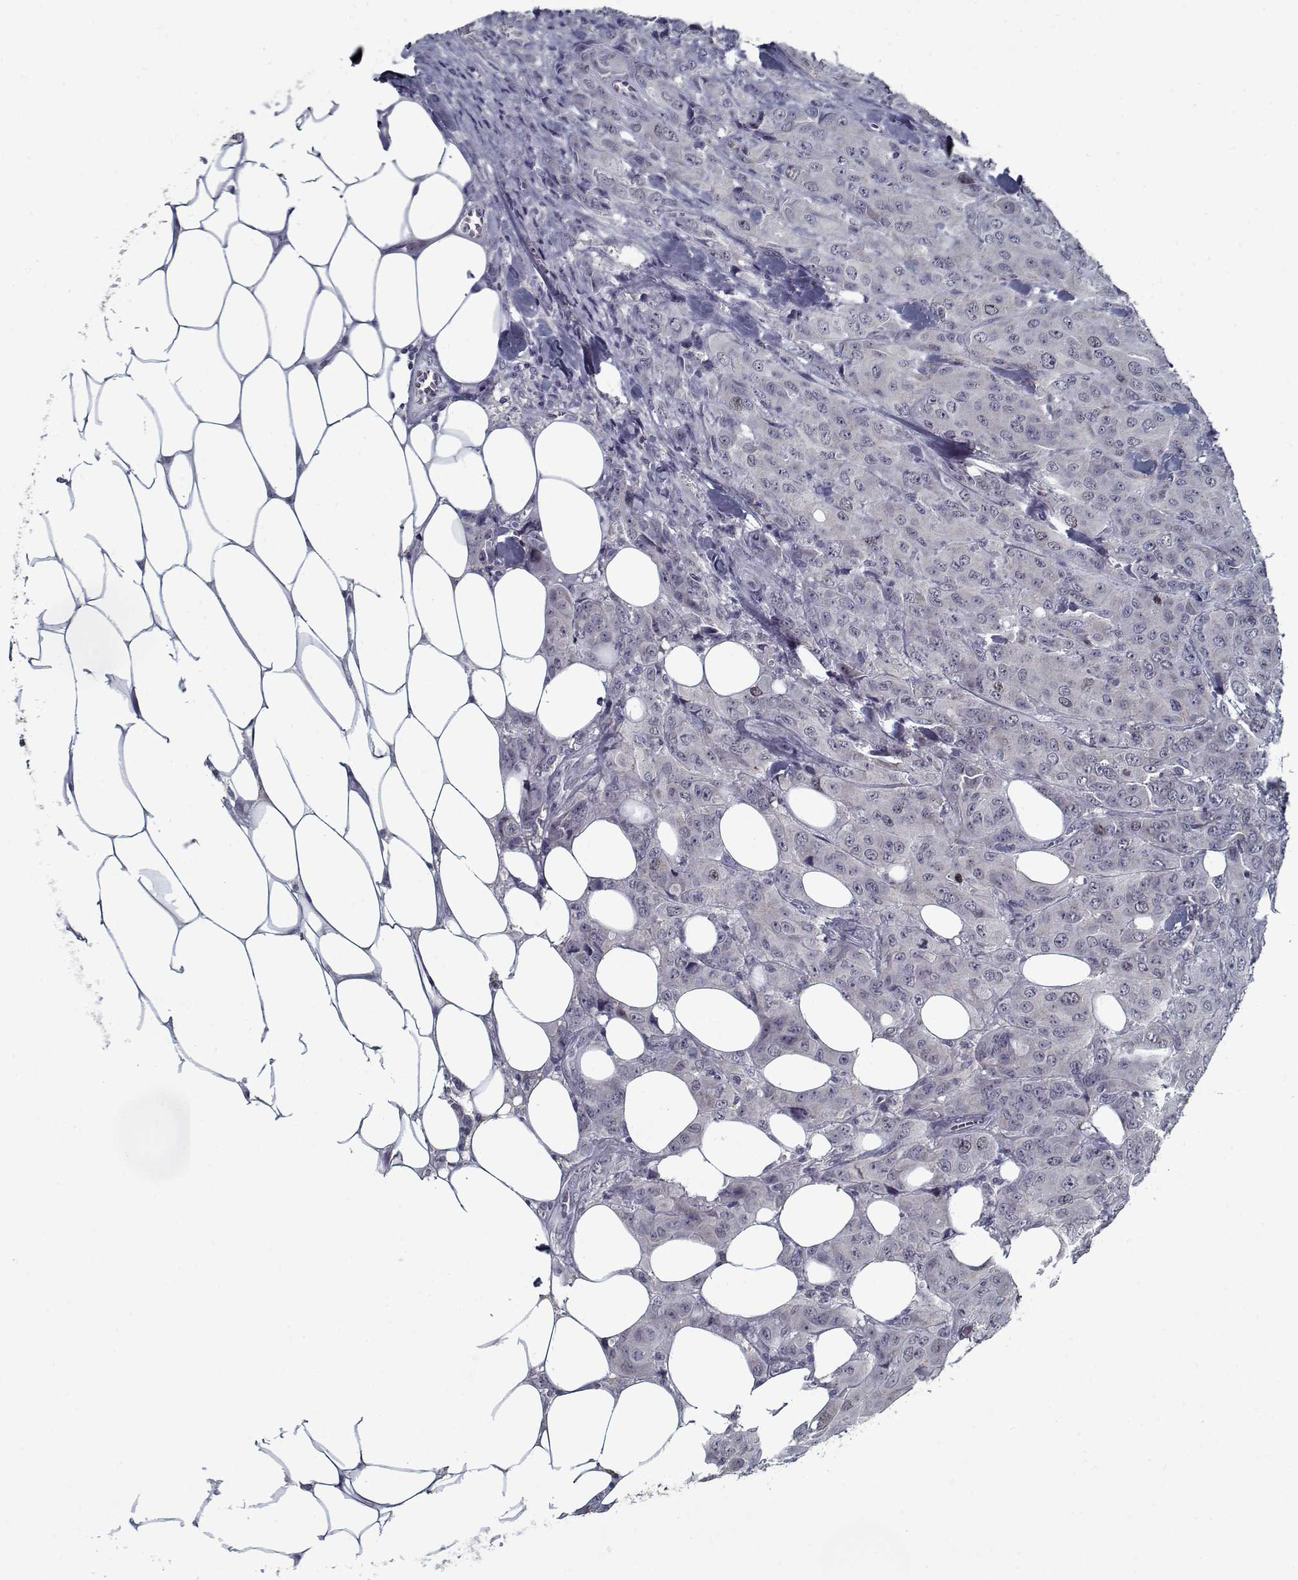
{"staining": {"intensity": "weak", "quantity": "<25%", "location": "cytoplasmic/membranous"}, "tissue": "breast cancer", "cell_type": "Tumor cells", "image_type": "cancer", "snomed": [{"axis": "morphology", "description": "Duct carcinoma"}, {"axis": "topography", "description": "Breast"}], "caption": "Immunohistochemical staining of invasive ductal carcinoma (breast) demonstrates no significant positivity in tumor cells. (DAB (3,3'-diaminobenzidine) immunohistochemistry (IHC), high magnification).", "gene": "SEC16B", "patient": {"sex": "female", "age": 43}}